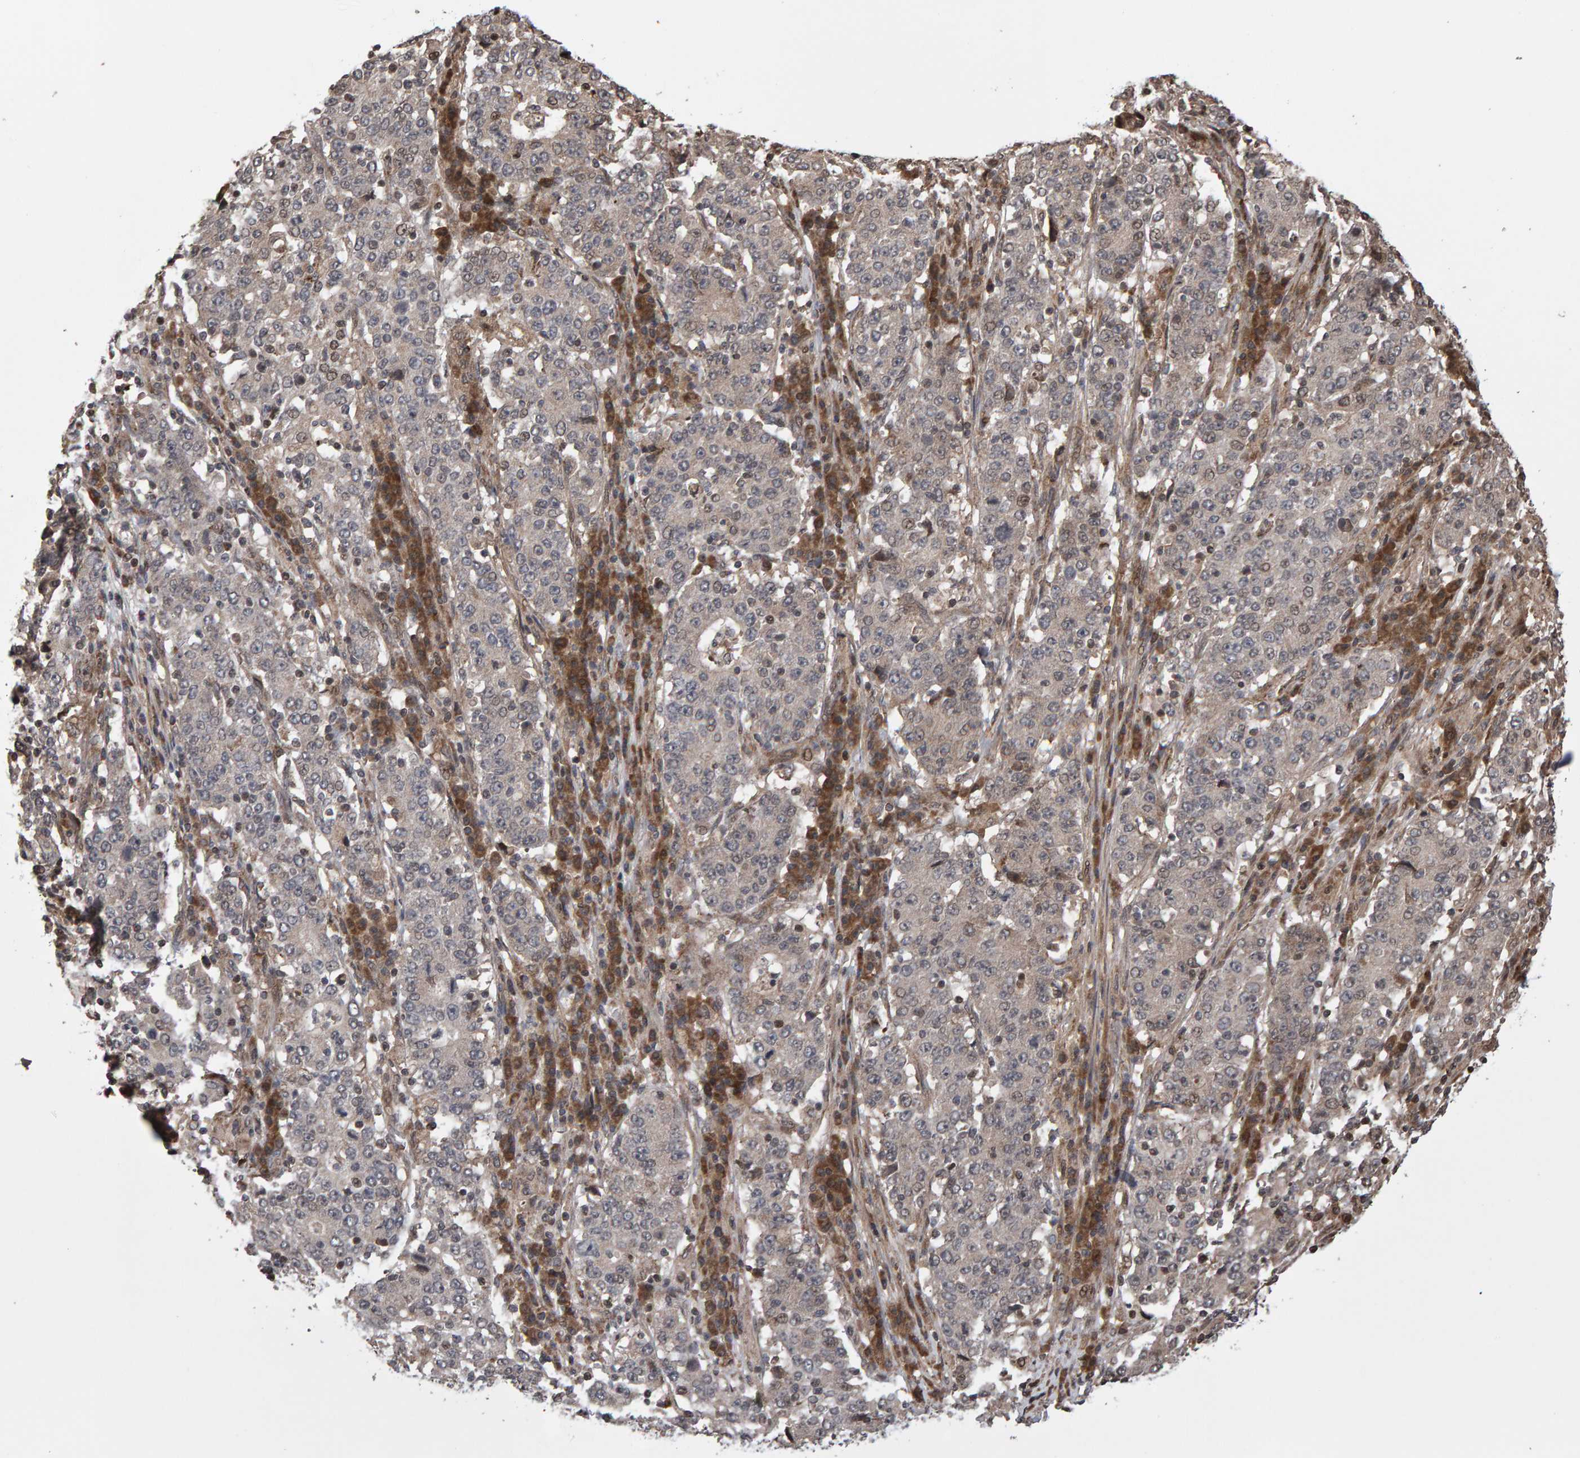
{"staining": {"intensity": "weak", "quantity": "25%-75%", "location": "cytoplasmic/membranous"}, "tissue": "stomach cancer", "cell_type": "Tumor cells", "image_type": "cancer", "snomed": [{"axis": "morphology", "description": "Adenocarcinoma, NOS"}, {"axis": "topography", "description": "Stomach"}], "caption": "A high-resolution photomicrograph shows IHC staining of stomach cancer, which exhibits weak cytoplasmic/membranous staining in about 25%-75% of tumor cells.", "gene": "PECR", "patient": {"sex": "male", "age": 59}}